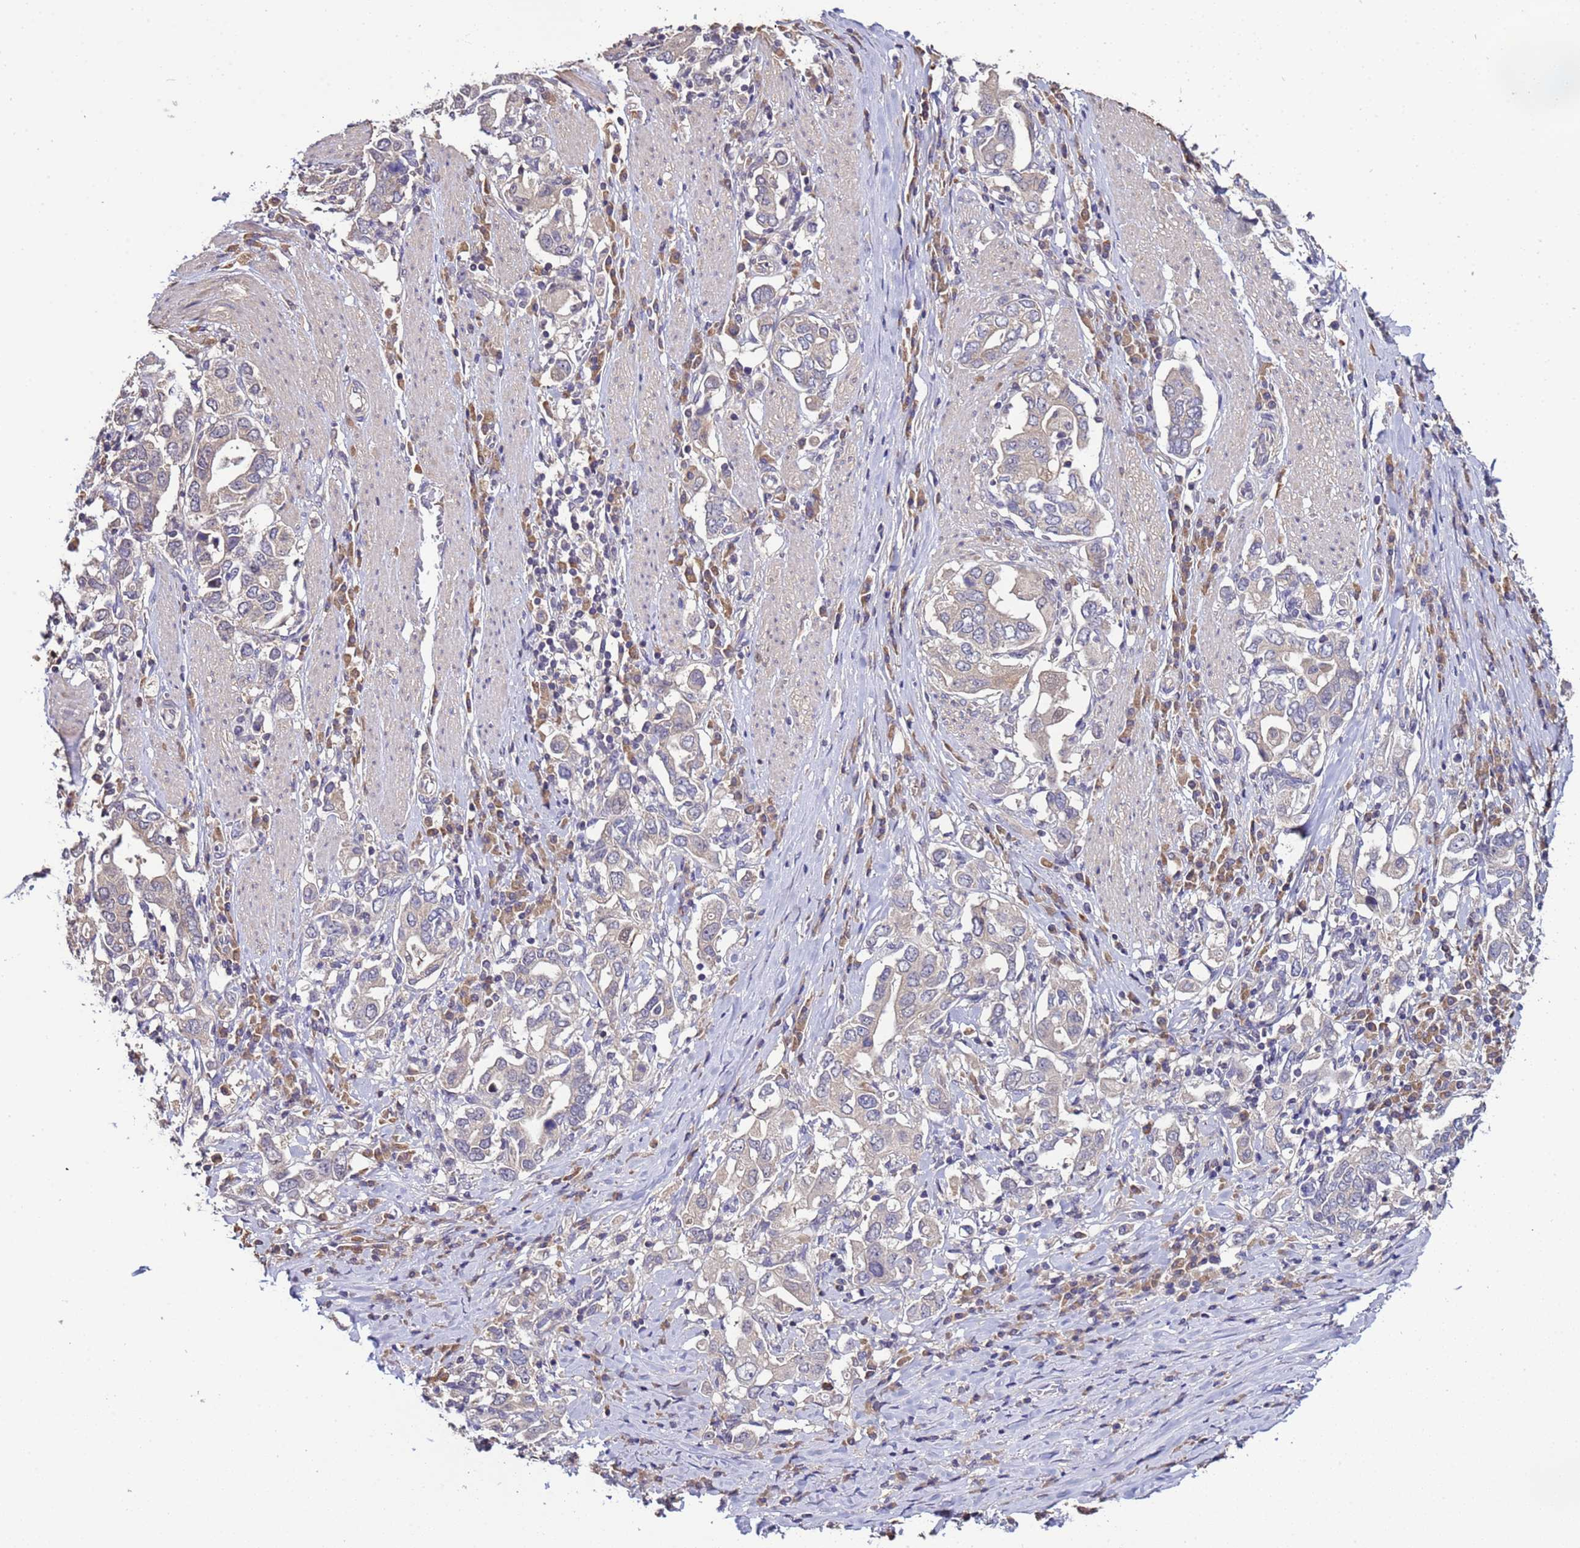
{"staining": {"intensity": "negative", "quantity": "none", "location": "none"}, "tissue": "stomach cancer", "cell_type": "Tumor cells", "image_type": "cancer", "snomed": [{"axis": "morphology", "description": "Adenocarcinoma, NOS"}, {"axis": "topography", "description": "Stomach, upper"}, {"axis": "topography", "description": "Stomach"}], "caption": "A histopathology image of human adenocarcinoma (stomach) is negative for staining in tumor cells.", "gene": "ELMOD2", "patient": {"sex": "male", "age": 62}}